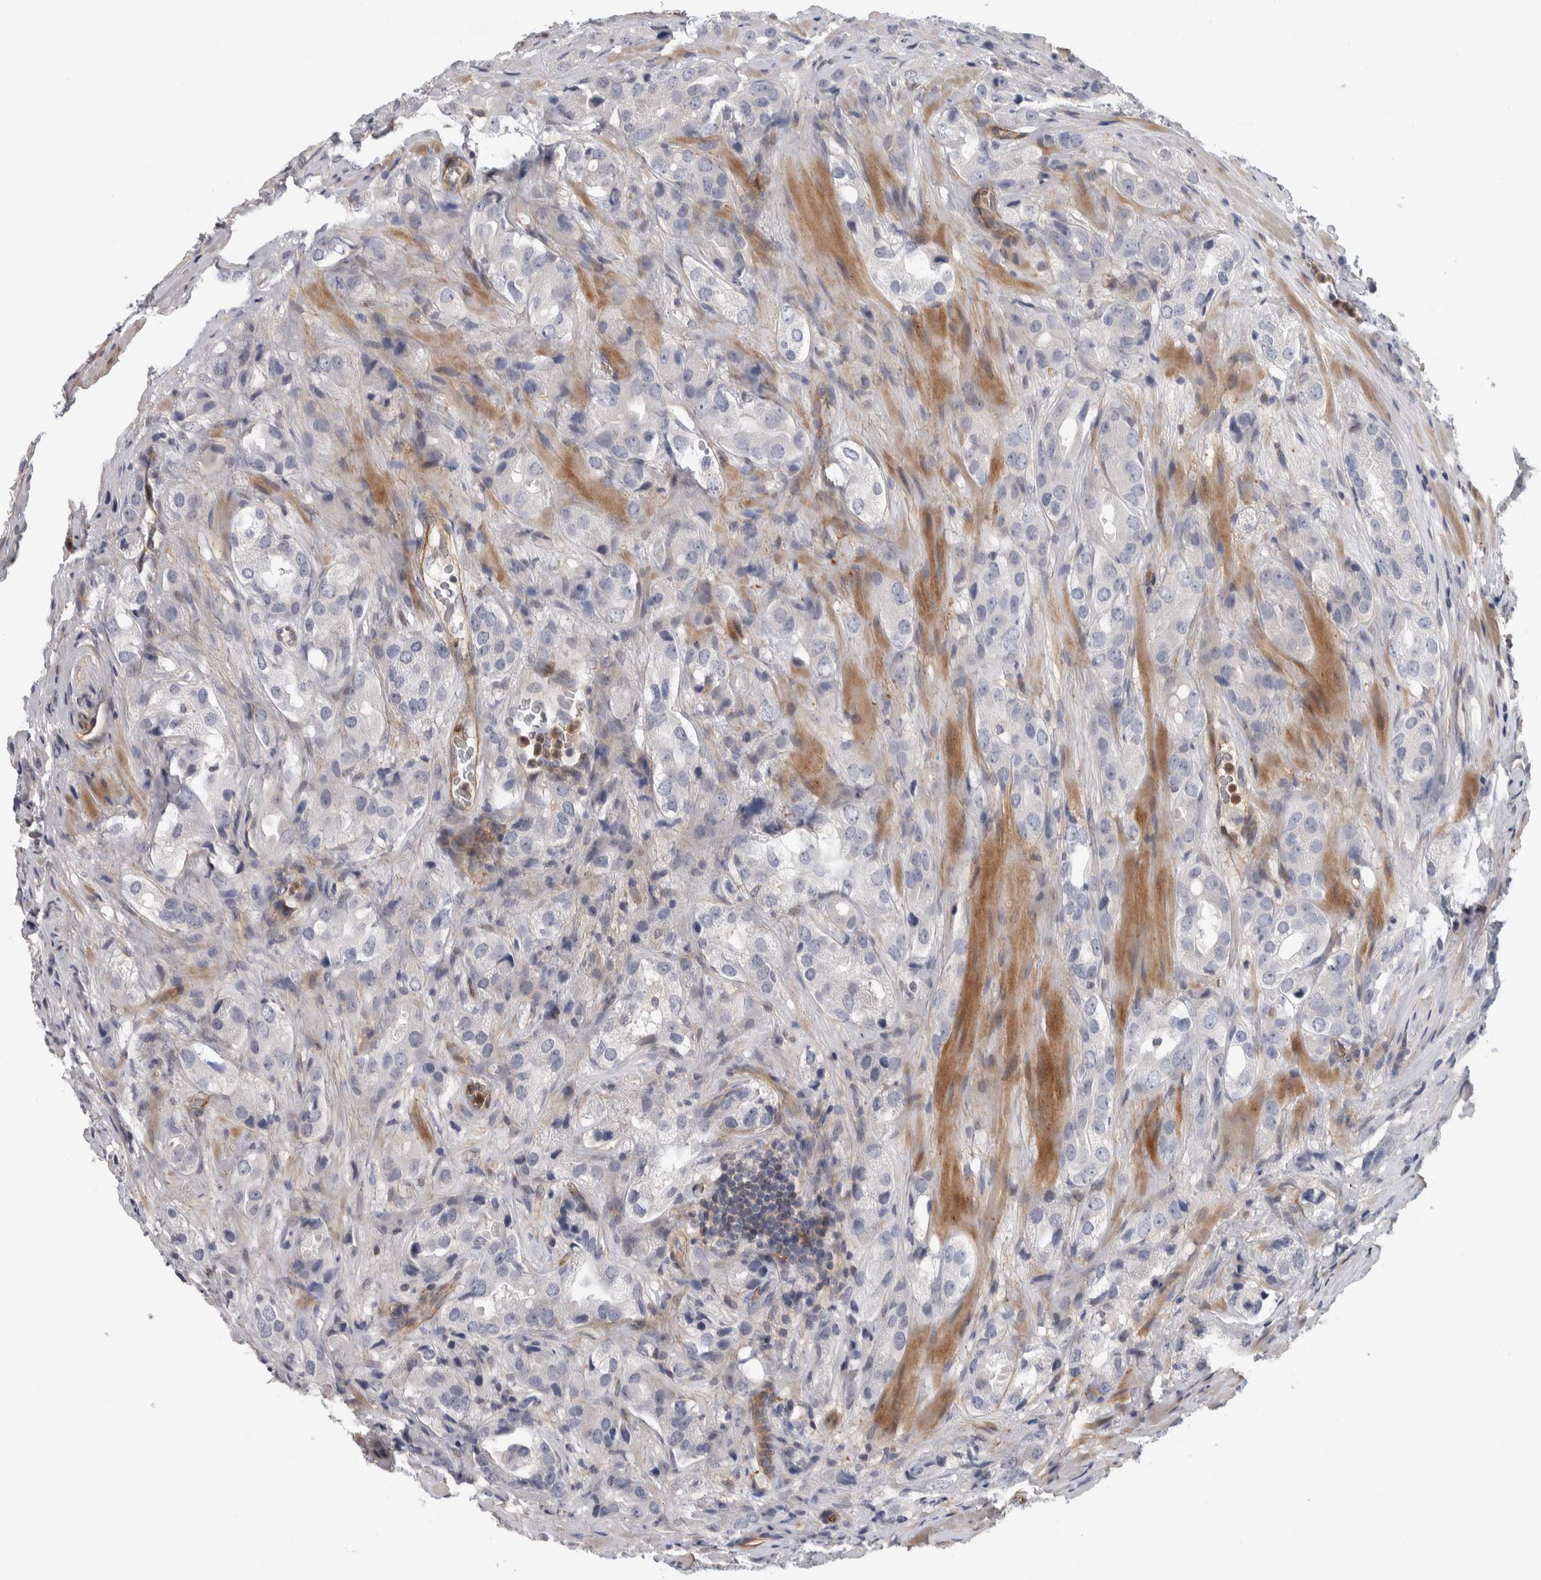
{"staining": {"intensity": "negative", "quantity": "none", "location": "none"}, "tissue": "prostate cancer", "cell_type": "Tumor cells", "image_type": "cancer", "snomed": [{"axis": "morphology", "description": "Adenocarcinoma, High grade"}, {"axis": "topography", "description": "Prostate"}], "caption": "IHC image of neoplastic tissue: human prostate cancer stained with DAB (3,3'-diaminobenzidine) demonstrates no significant protein staining in tumor cells. (DAB (3,3'-diaminobenzidine) immunohistochemistry (IHC) with hematoxylin counter stain).", "gene": "ZNF862", "patient": {"sex": "male", "age": 63}}